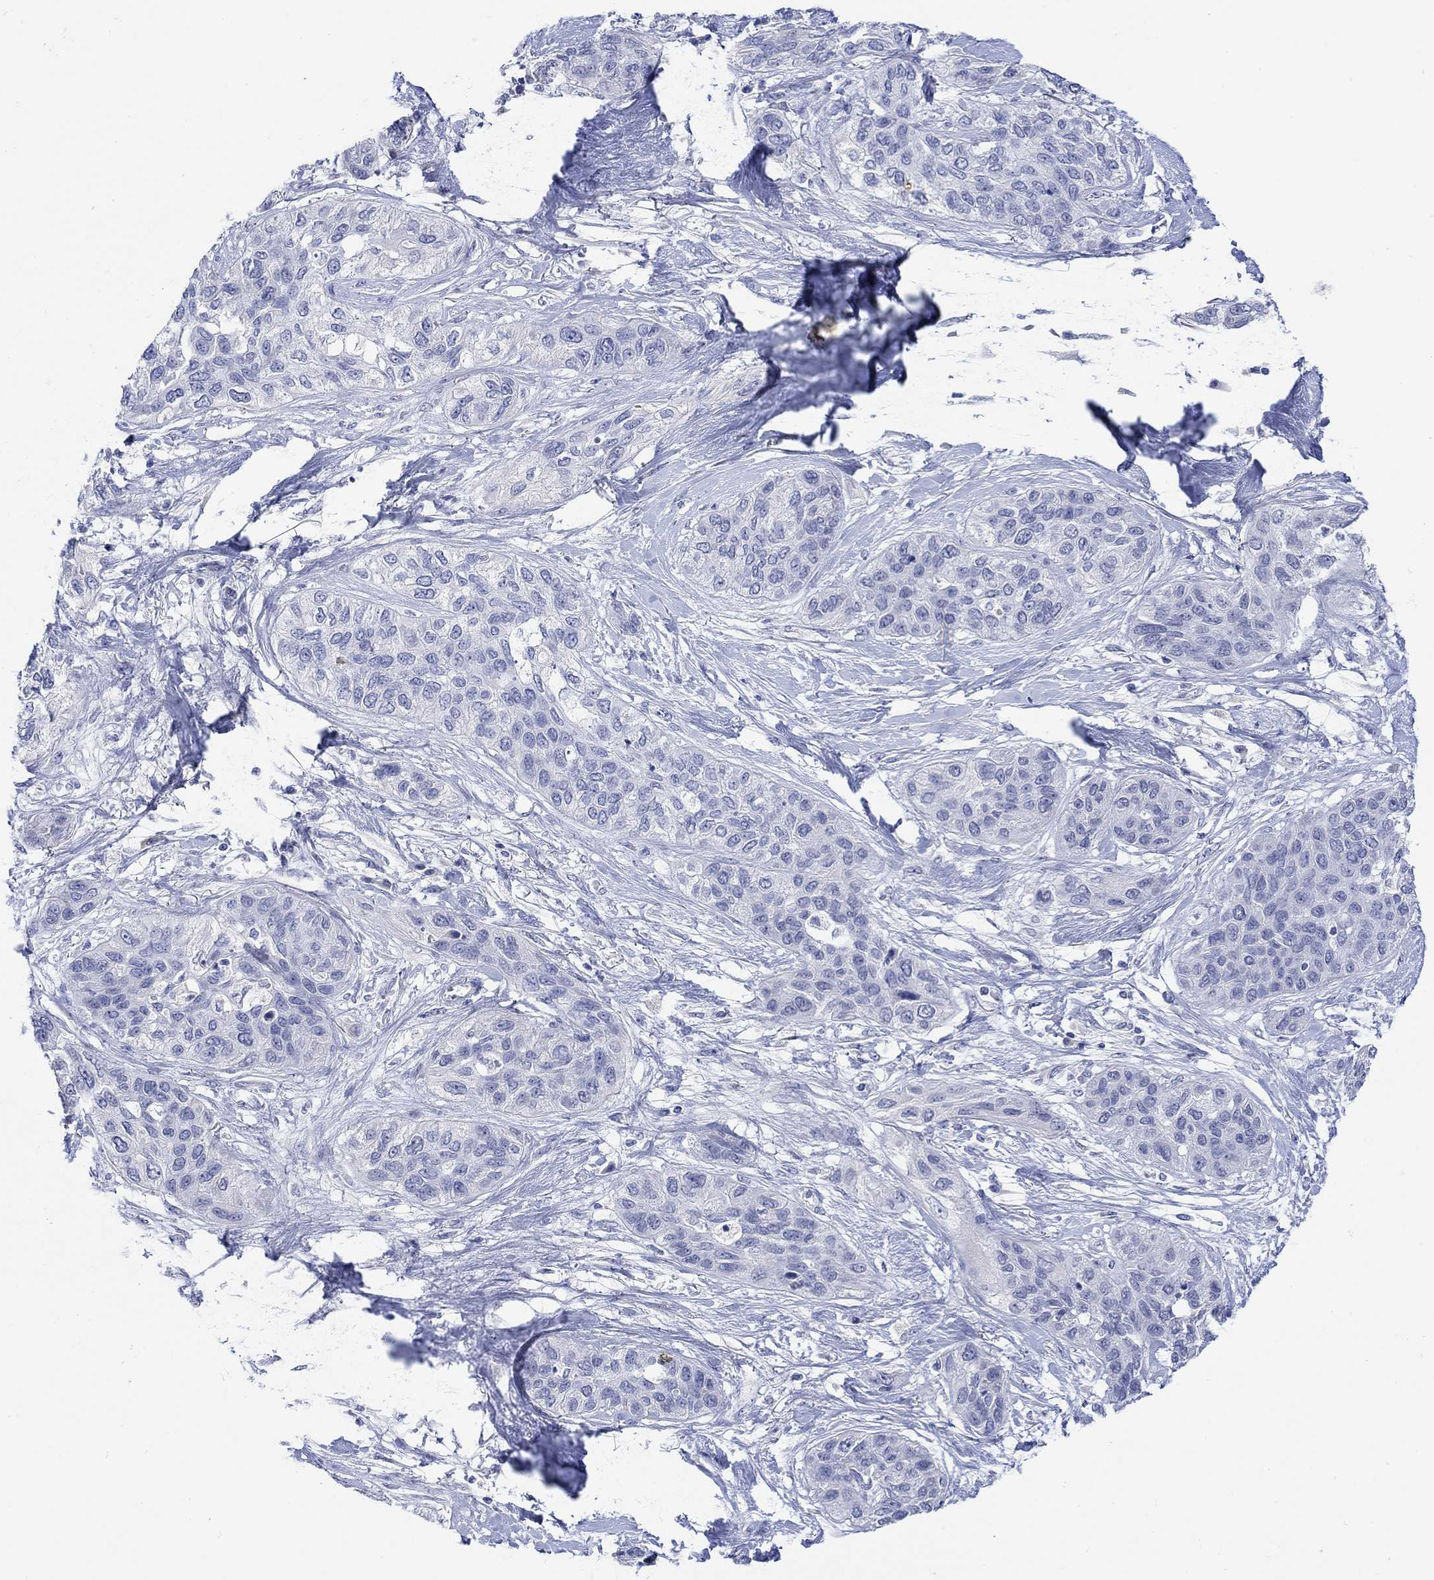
{"staining": {"intensity": "negative", "quantity": "none", "location": "none"}, "tissue": "lung cancer", "cell_type": "Tumor cells", "image_type": "cancer", "snomed": [{"axis": "morphology", "description": "Squamous cell carcinoma, NOS"}, {"axis": "topography", "description": "Lung"}], "caption": "Squamous cell carcinoma (lung) was stained to show a protein in brown. There is no significant expression in tumor cells. (Immunohistochemistry (ihc), brightfield microscopy, high magnification).", "gene": "KRT222", "patient": {"sex": "female", "age": 70}}